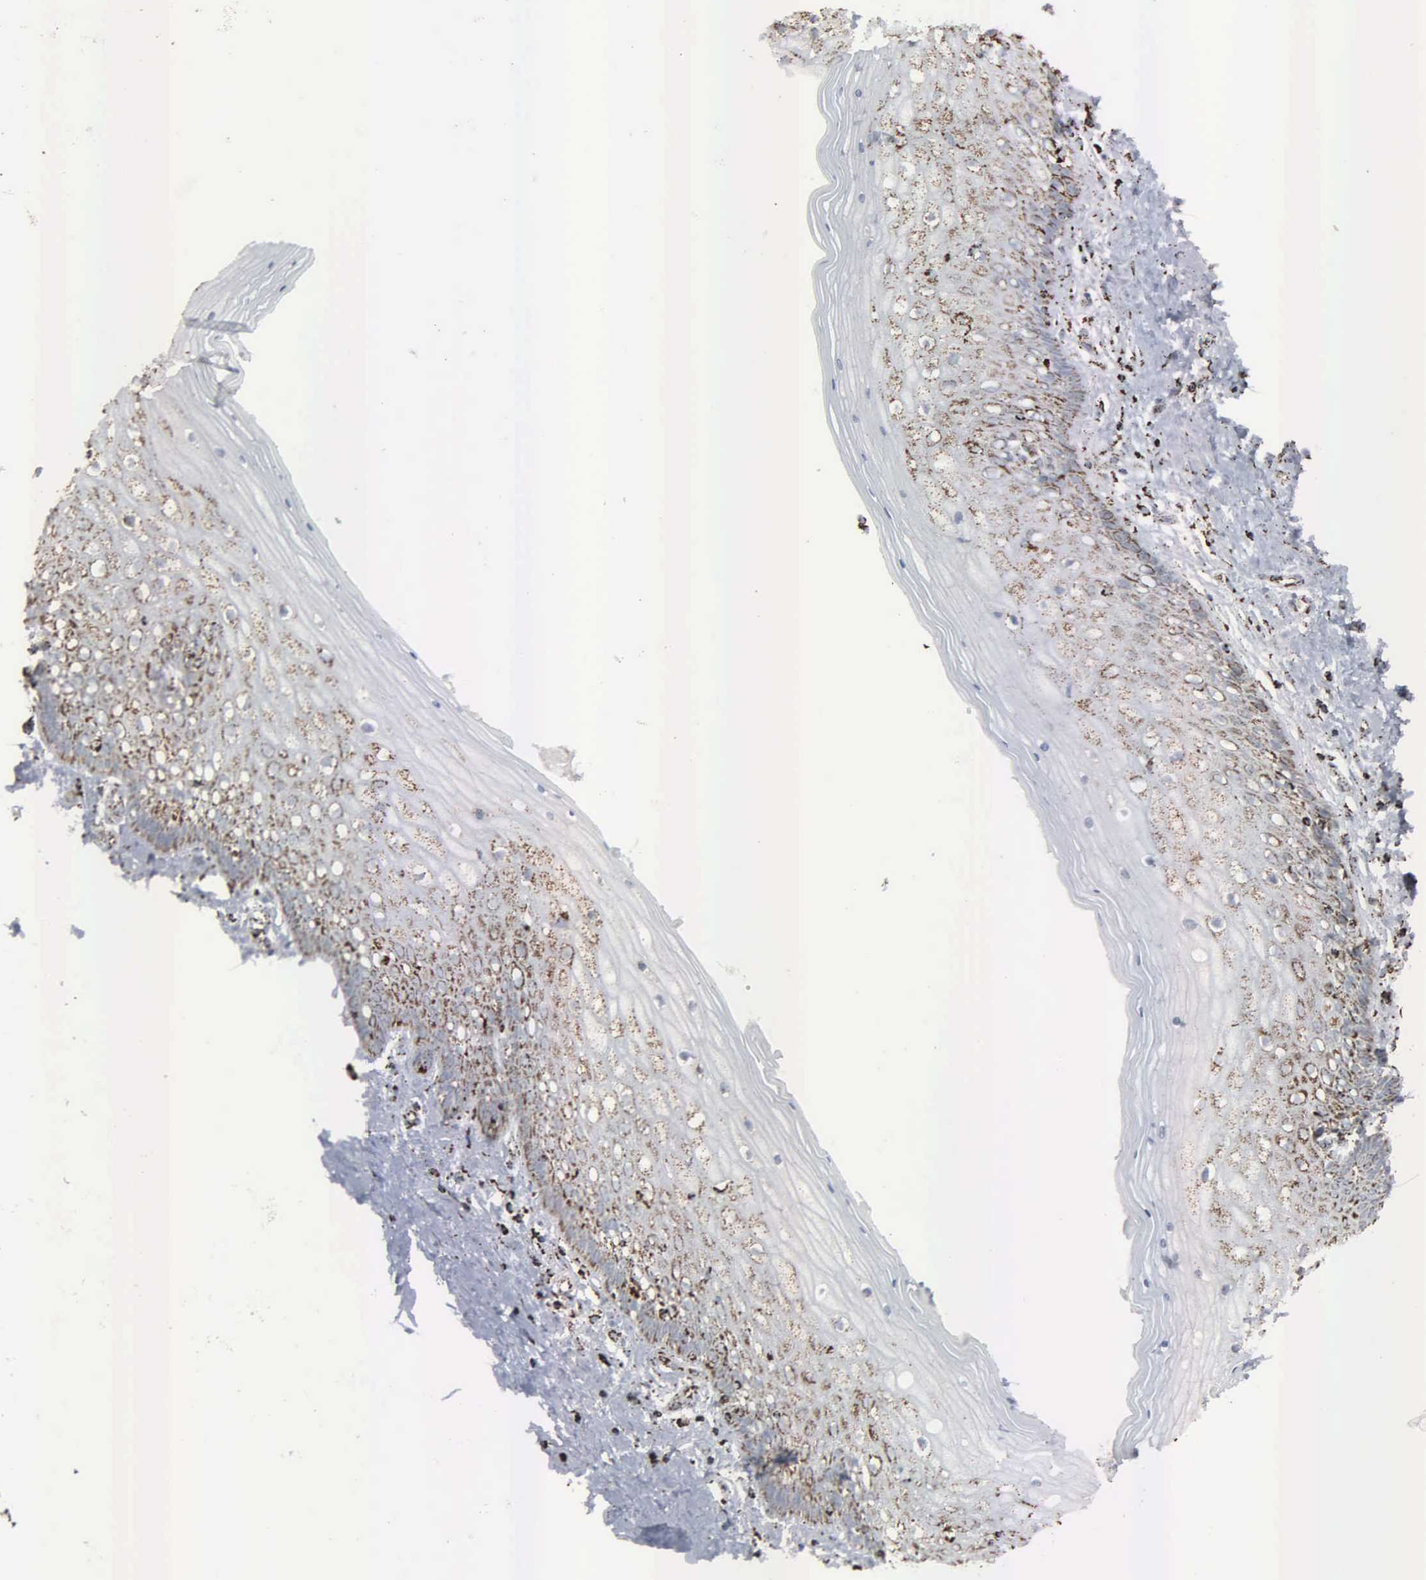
{"staining": {"intensity": "strong", "quantity": "25%-75%", "location": "cytoplasmic/membranous"}, "tissue": "vagina", "cell_type": "Squamous epithelial cells", "image_type": "normal", "snomed": [{"axis": "morphology", "description": "Normal tissue, NOS"}, {"axis": "topography", "description": "Vagina"}], "caption": "Vagina stained for a protein (brown) exhibits strong cytoplasmic/membranous positive staining in about 25%-75% of squamous epithelial cells.", "gene": "HSPA9", "patient": {"sex": "female", "age": 46}}